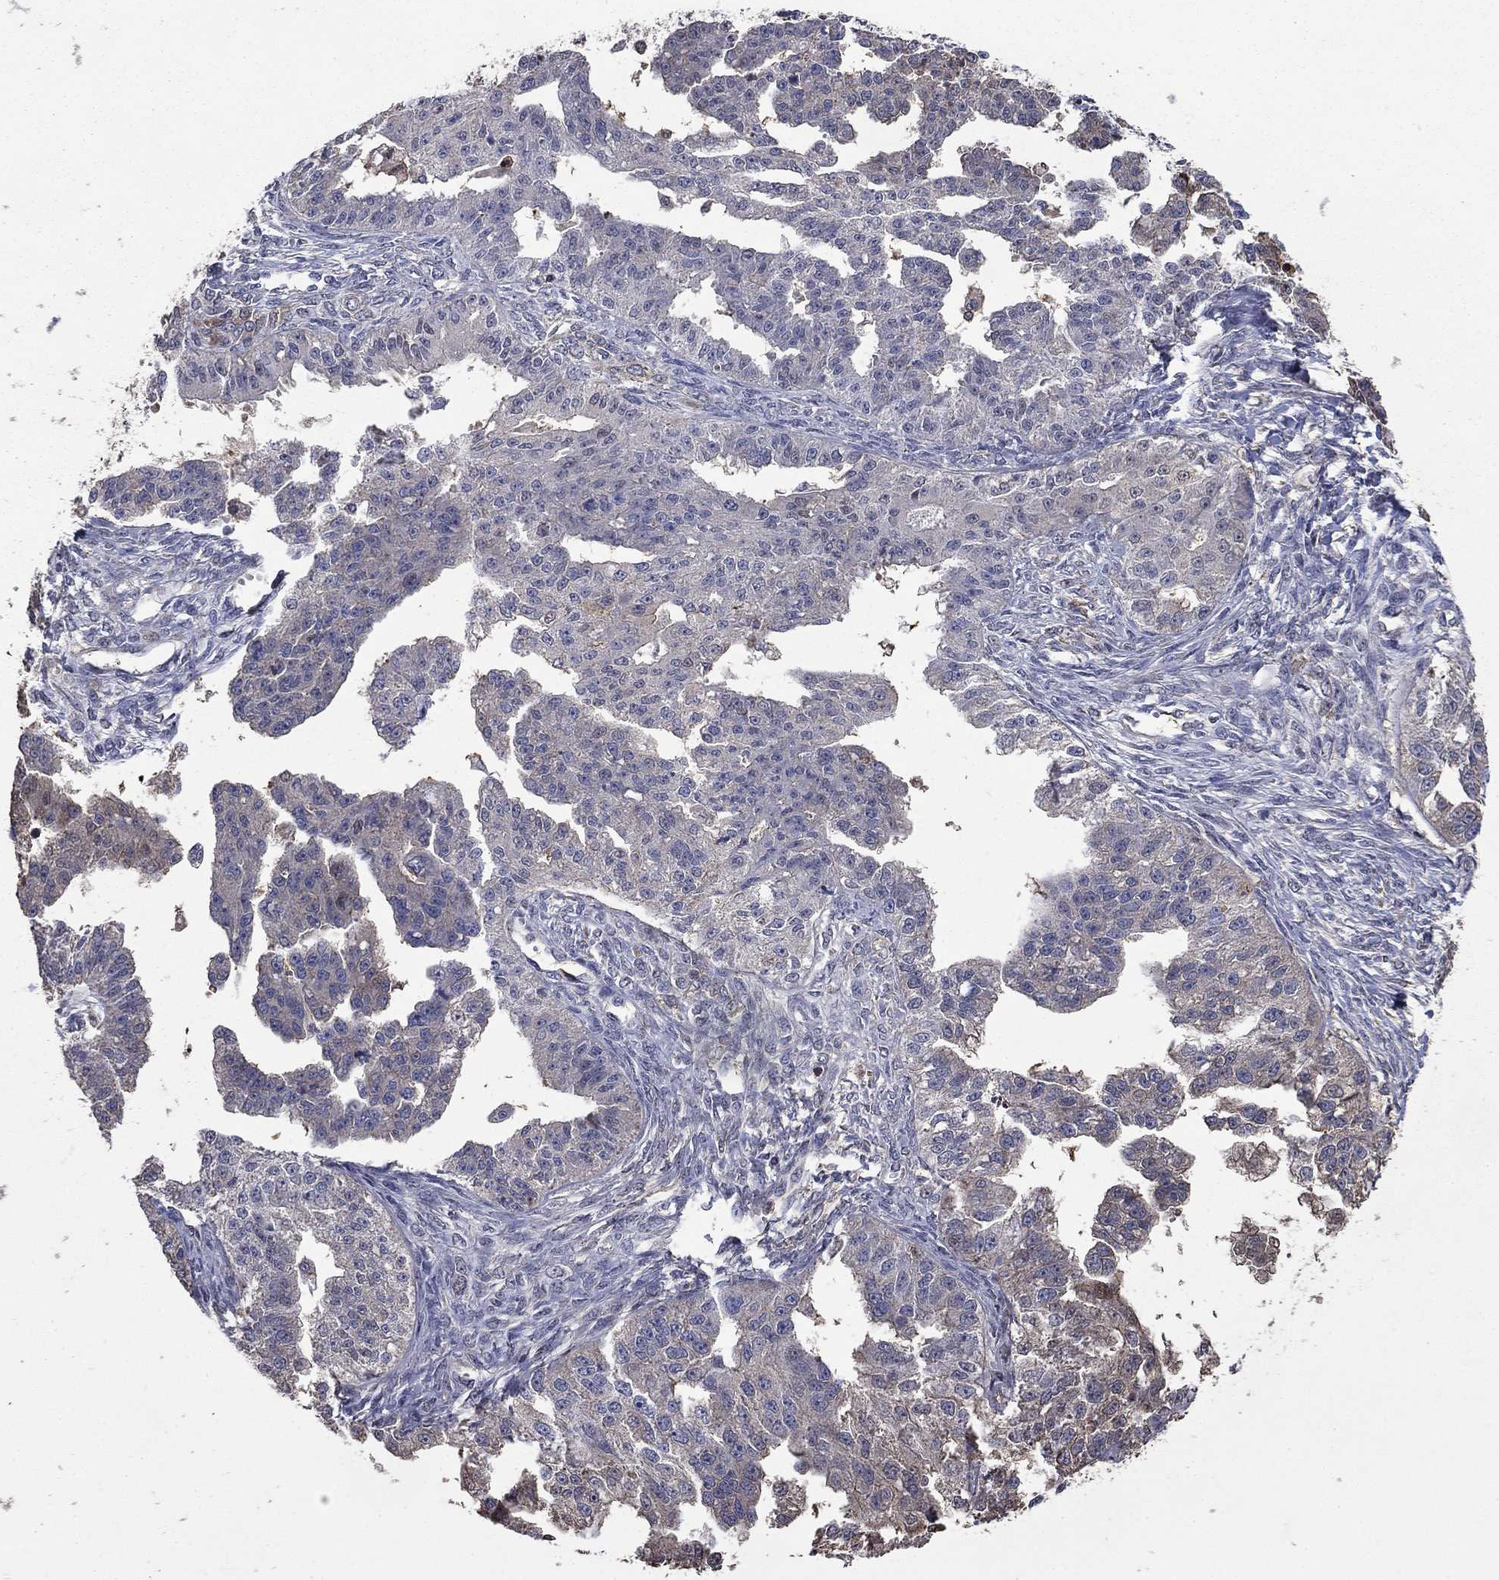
{"staining": {"intensity": "moderate", "quantity": "<25%", "location": "cytoplasmic/membranous"}, "tissue": "ovarian cancer", "cell_type": "Tumor cells", "image_type": "cancer", "snomed": [{"axis": "morphology", "description": "Cystadenocarcinoma, serous, NOS"}, {"axis": "topography", "description": "Ovary"}], "caption": "A micrograph of serous cystadenocarcinoma (ovarian) stained for a protein displays moderate cytoplasmic/membranous brown staining in tumor cells.", "gene": "DVL1", "patient": {"sex": "female", "age": 58}}